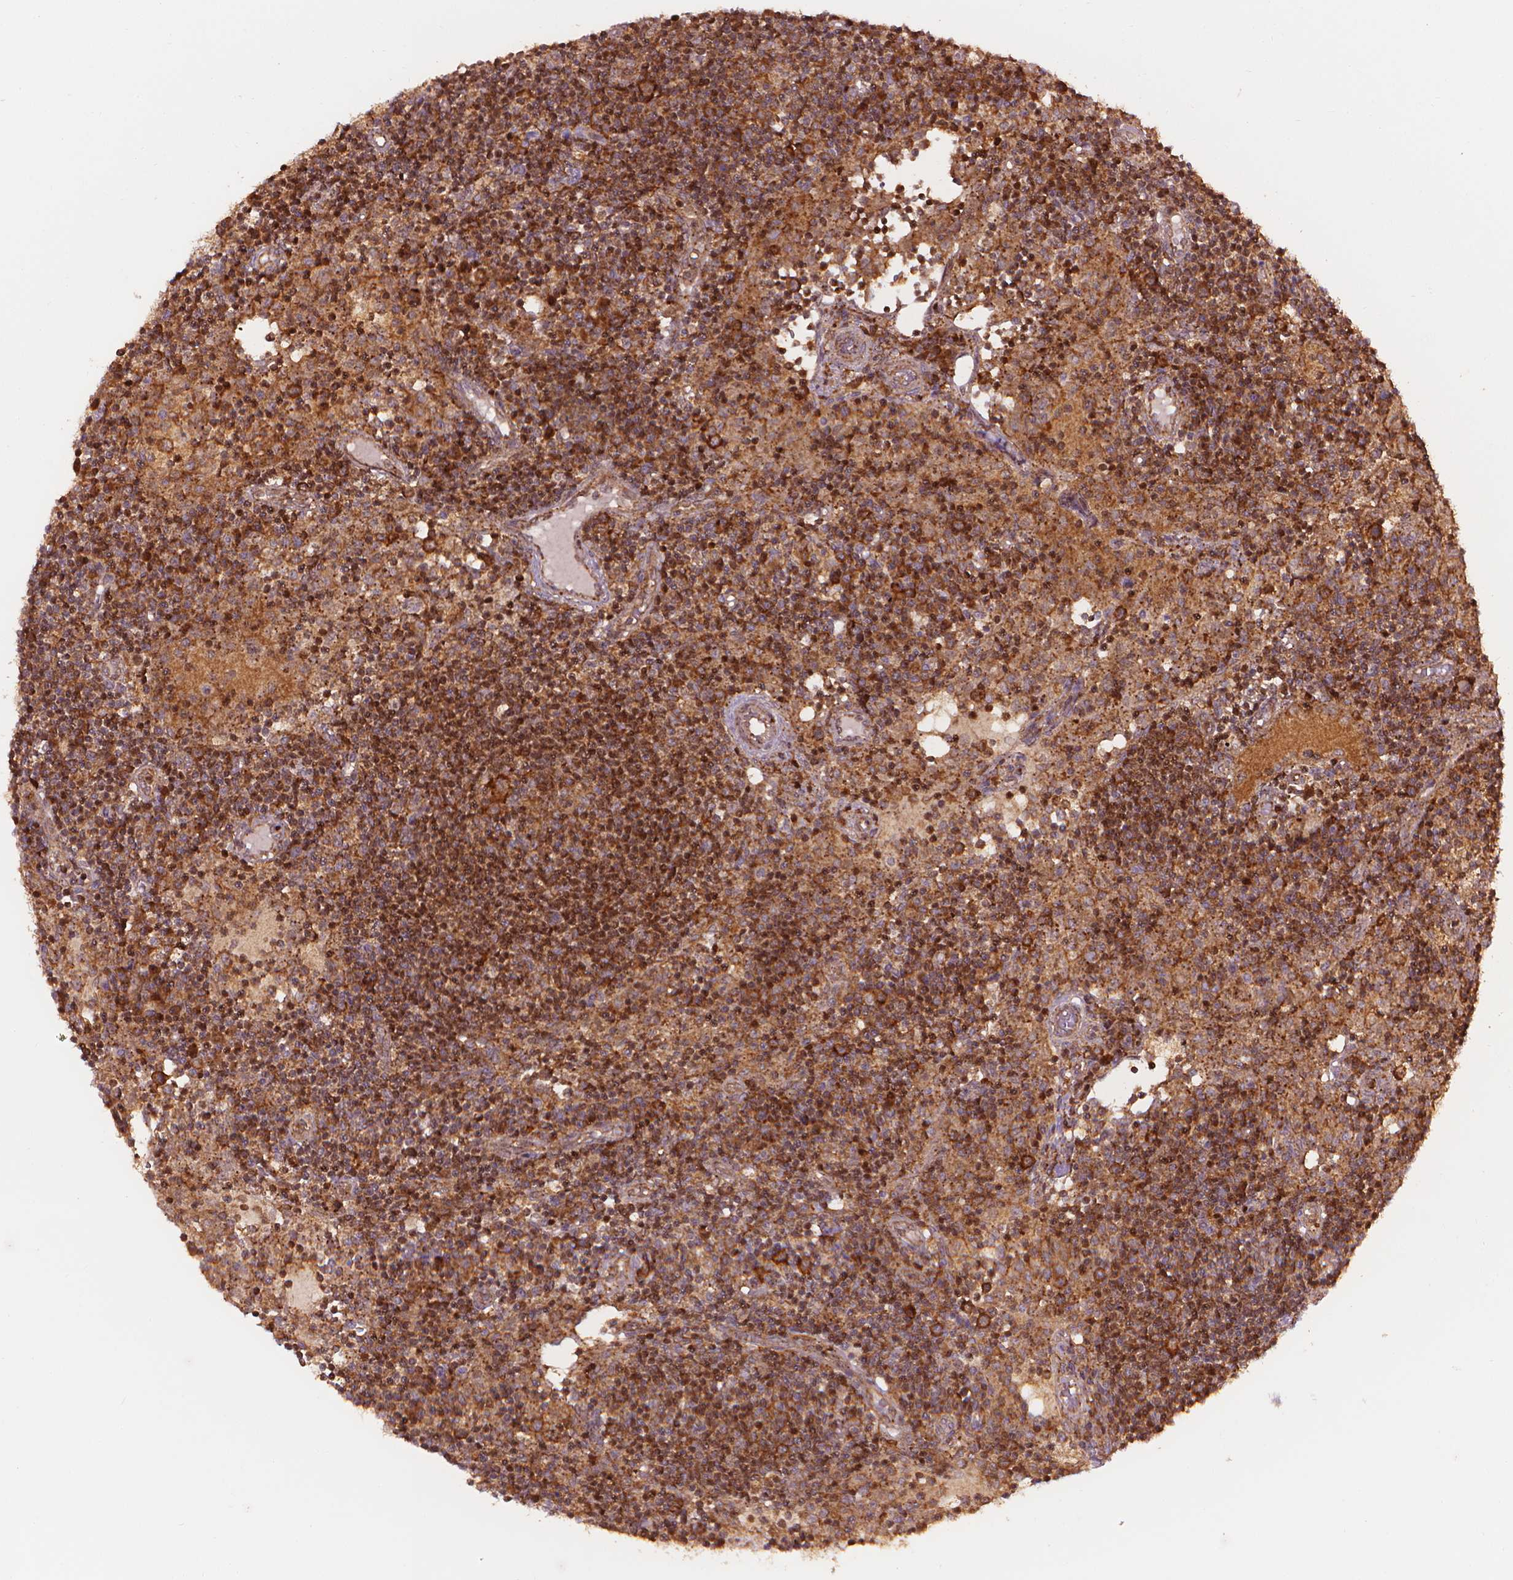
{"staining": {"intensity": "moderate", "quantity": ">75%", "location": "cytoplasmic/membranous"}, "tissue": "lymph node", "cell_type": "Germinal center cells", "image_type": "normal", "snomed": [{"axis": "morphology", "description": "Normal tissue, NOS"}, {"axis": "topography", "description": "Lymph node"}], "caption": "The image reveals immunohistochemical staining of benign lymph node. There is moderate cytoplasmic/membranous staining is appreciated in about >75% of germinal center cells. The protein of interest is shown in brown color, while the nuclei are stained blue.", "gene": "VARS2", "patient": {"sex": "female", "age": 72}}